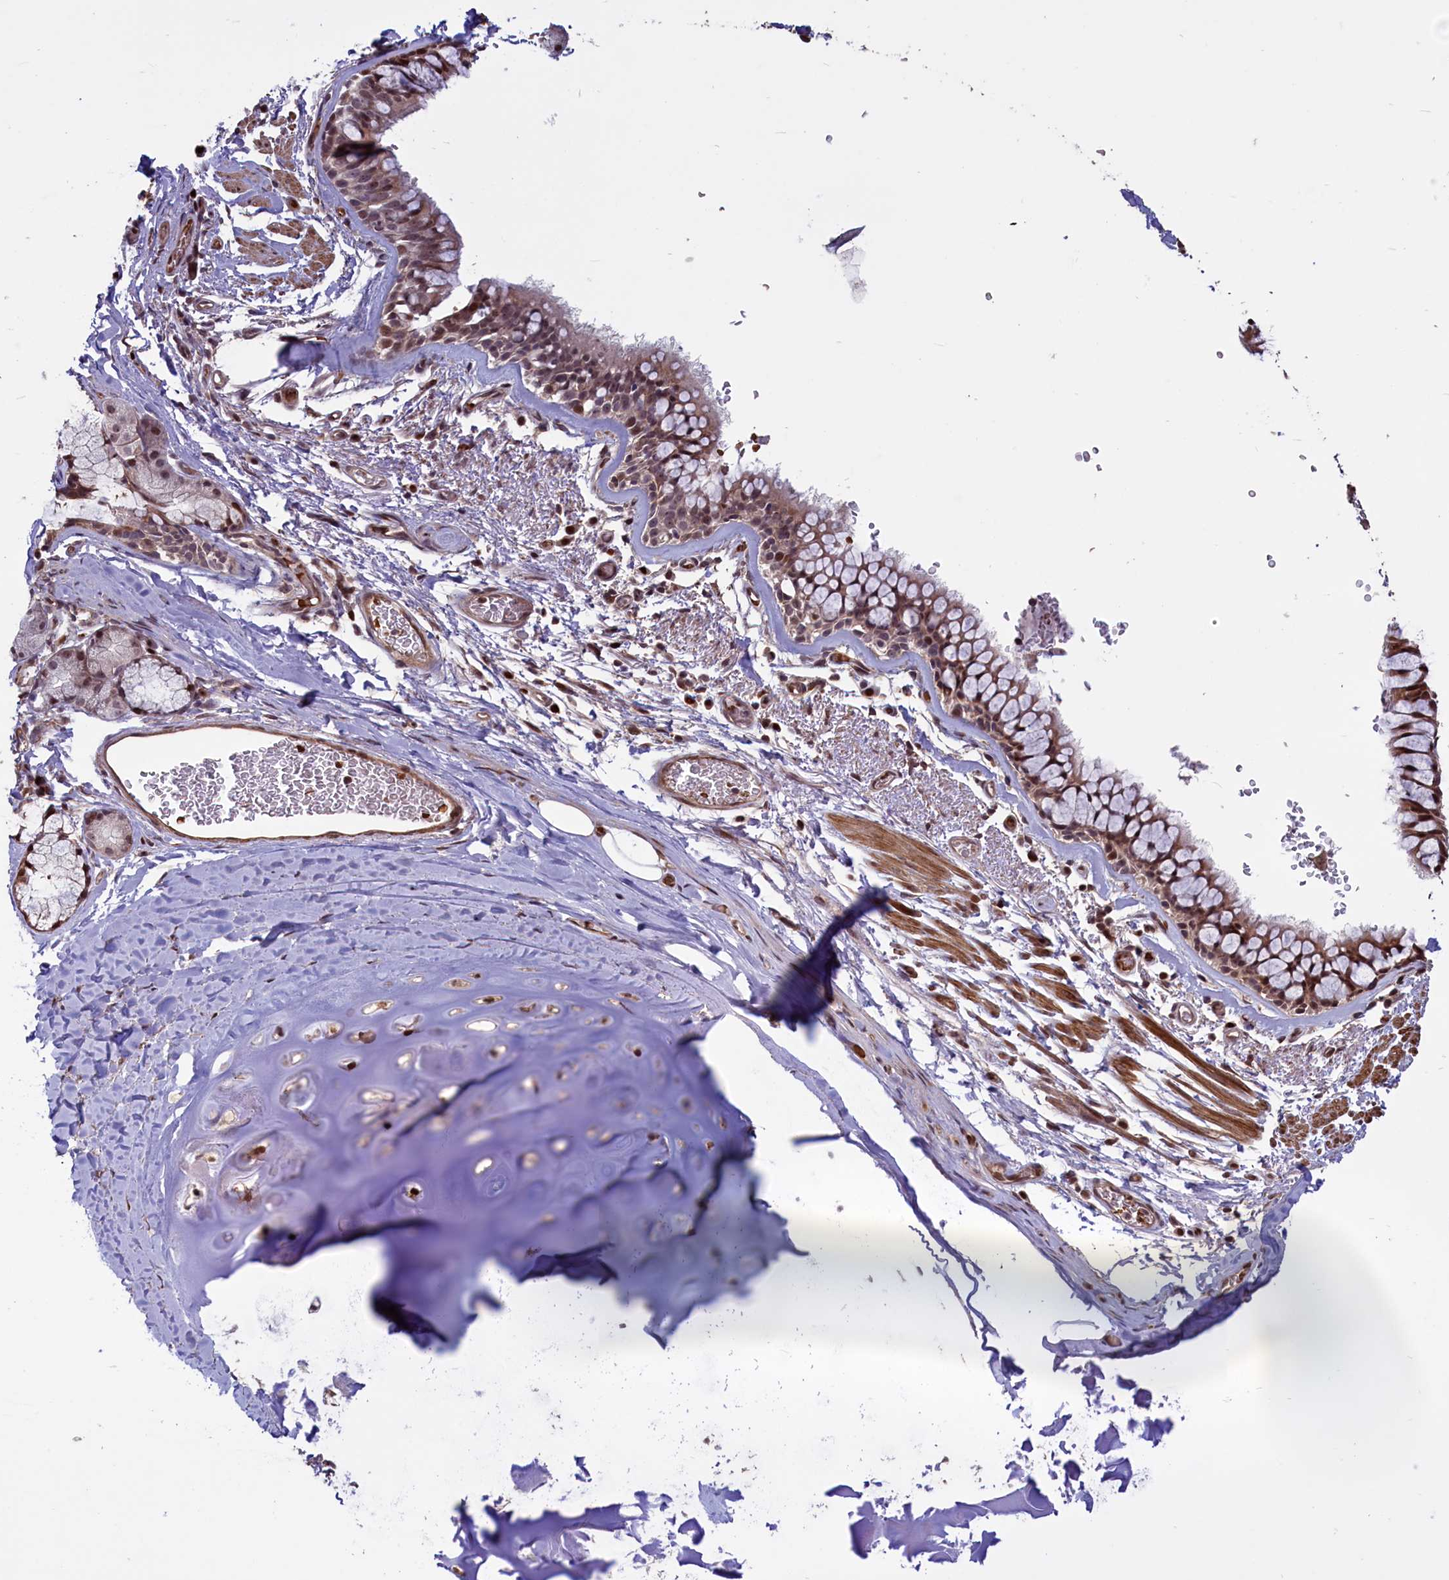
{"staining": {"intensity": "moderate", "quantity": "25%-75%", "location": "nuclear"}, "tissue": "bronchus", "cell_type": "Respiratory epithelial cells", "image_type": "normal", "snomed": [{"axis": "morphology", "description": "Normal tissue, NOS"}, {"axis": "topography", "description": "Bronchus"}], "caption": "Immunohistochemistry micrograph of unremarkable bronchus: bronchus stained using immunohistochemistry (IHC) shows medium levels of moderate protein expression localized specifically in the nuclear of respiratory epithelial cells, appearing as a nuclear brown color.", "gene": "SHFL", "patient": {"sex": "male", "age": 65}}